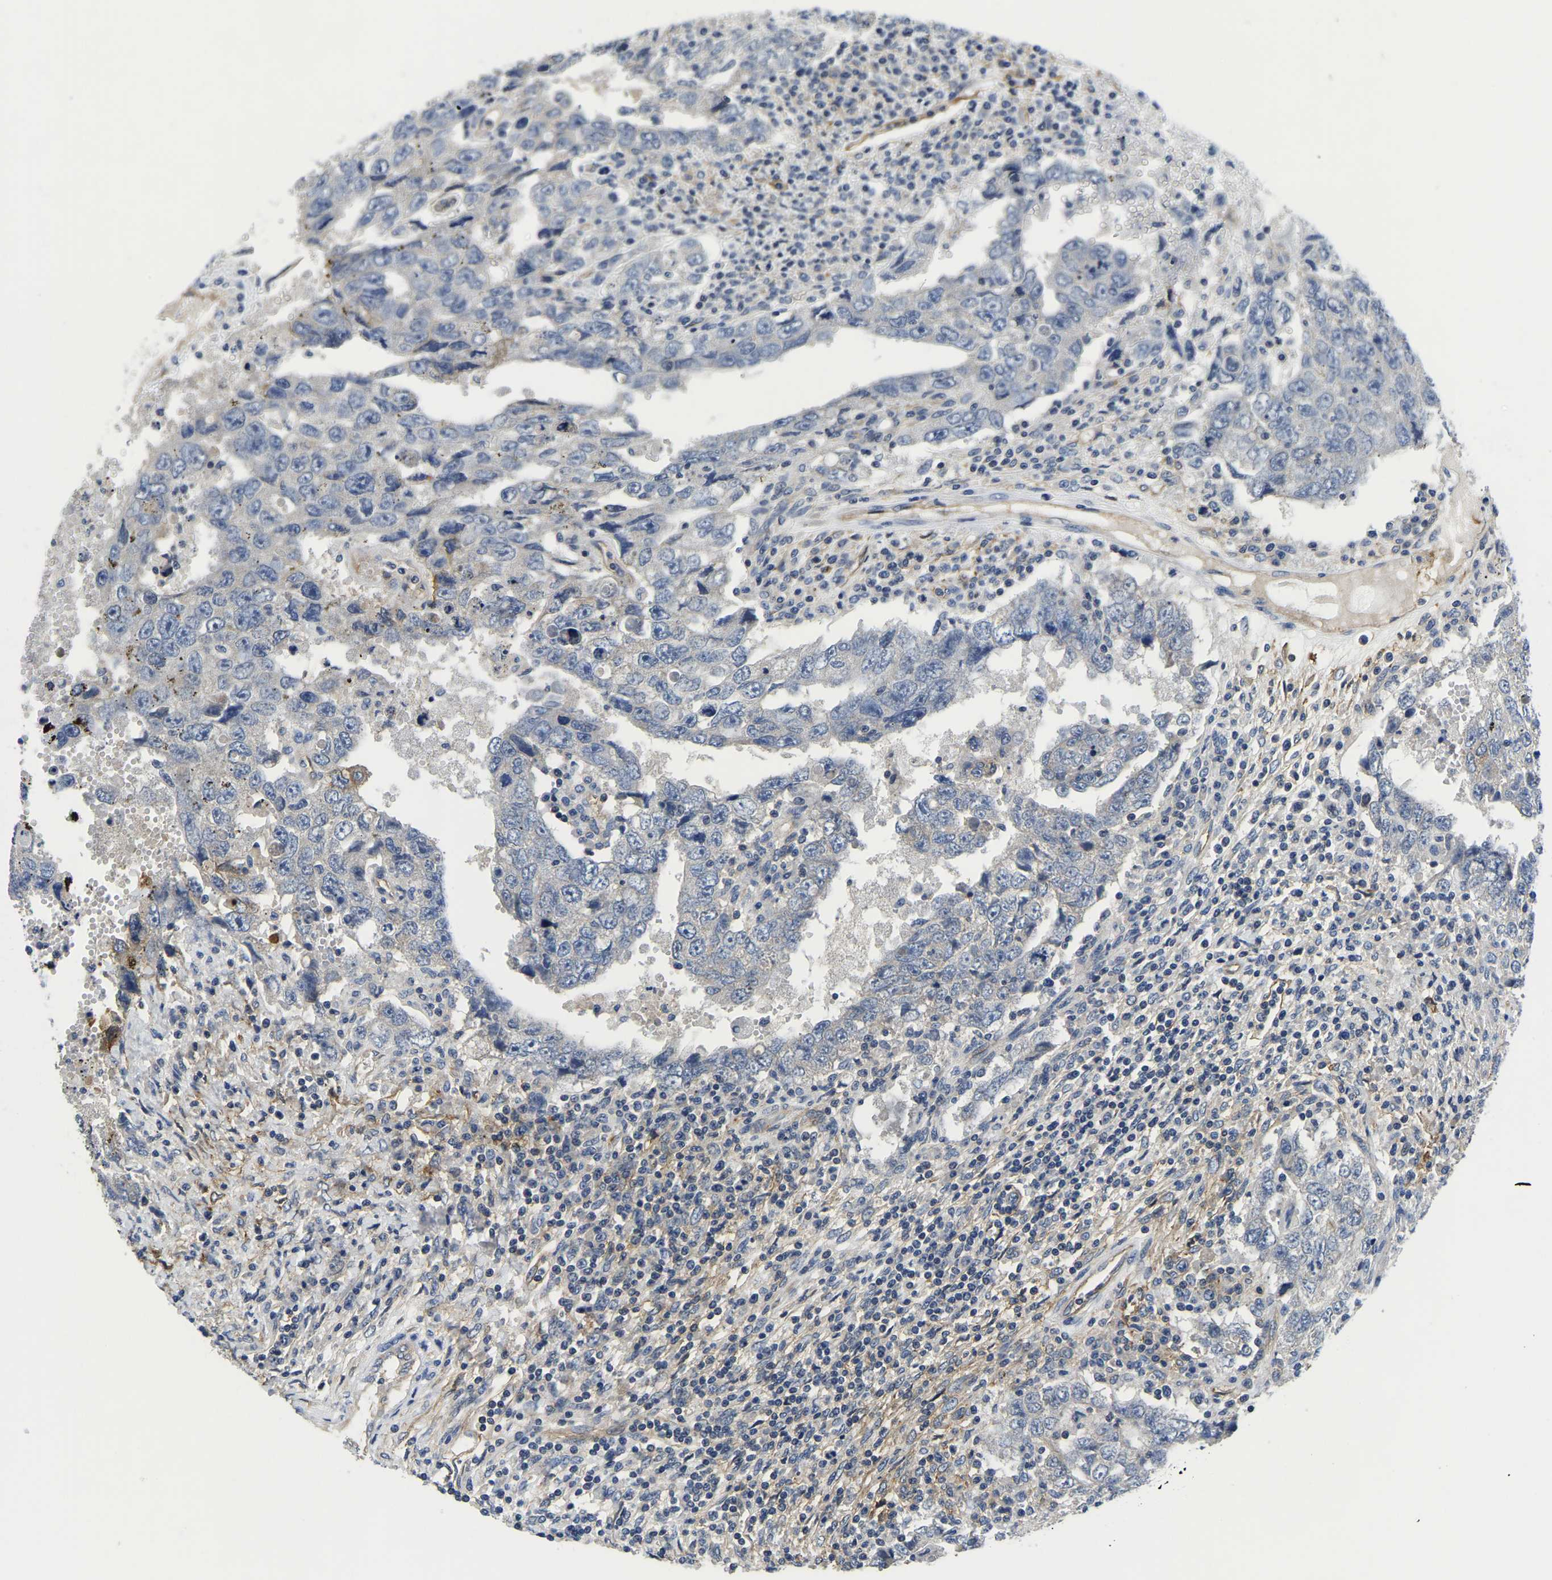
{"staining": {"intensity": "negative", "quantity": "none", "location": "none"}, "tissue": "testis cancer", "cell_type": "Tumor cells", "image_type": "cancer", "snomed": [{"axis": "morphology", "description": "Carcinoma, Embryonal, NOS"}, {"axis": "topography", "description": "Testis"}], "caption": "Photomicrograph shows no protein staining in tumor cells of testis embryonal carcinoma tissue.", "gene": "ITGA2", "patient": {"sex": "male", "age": 26}}